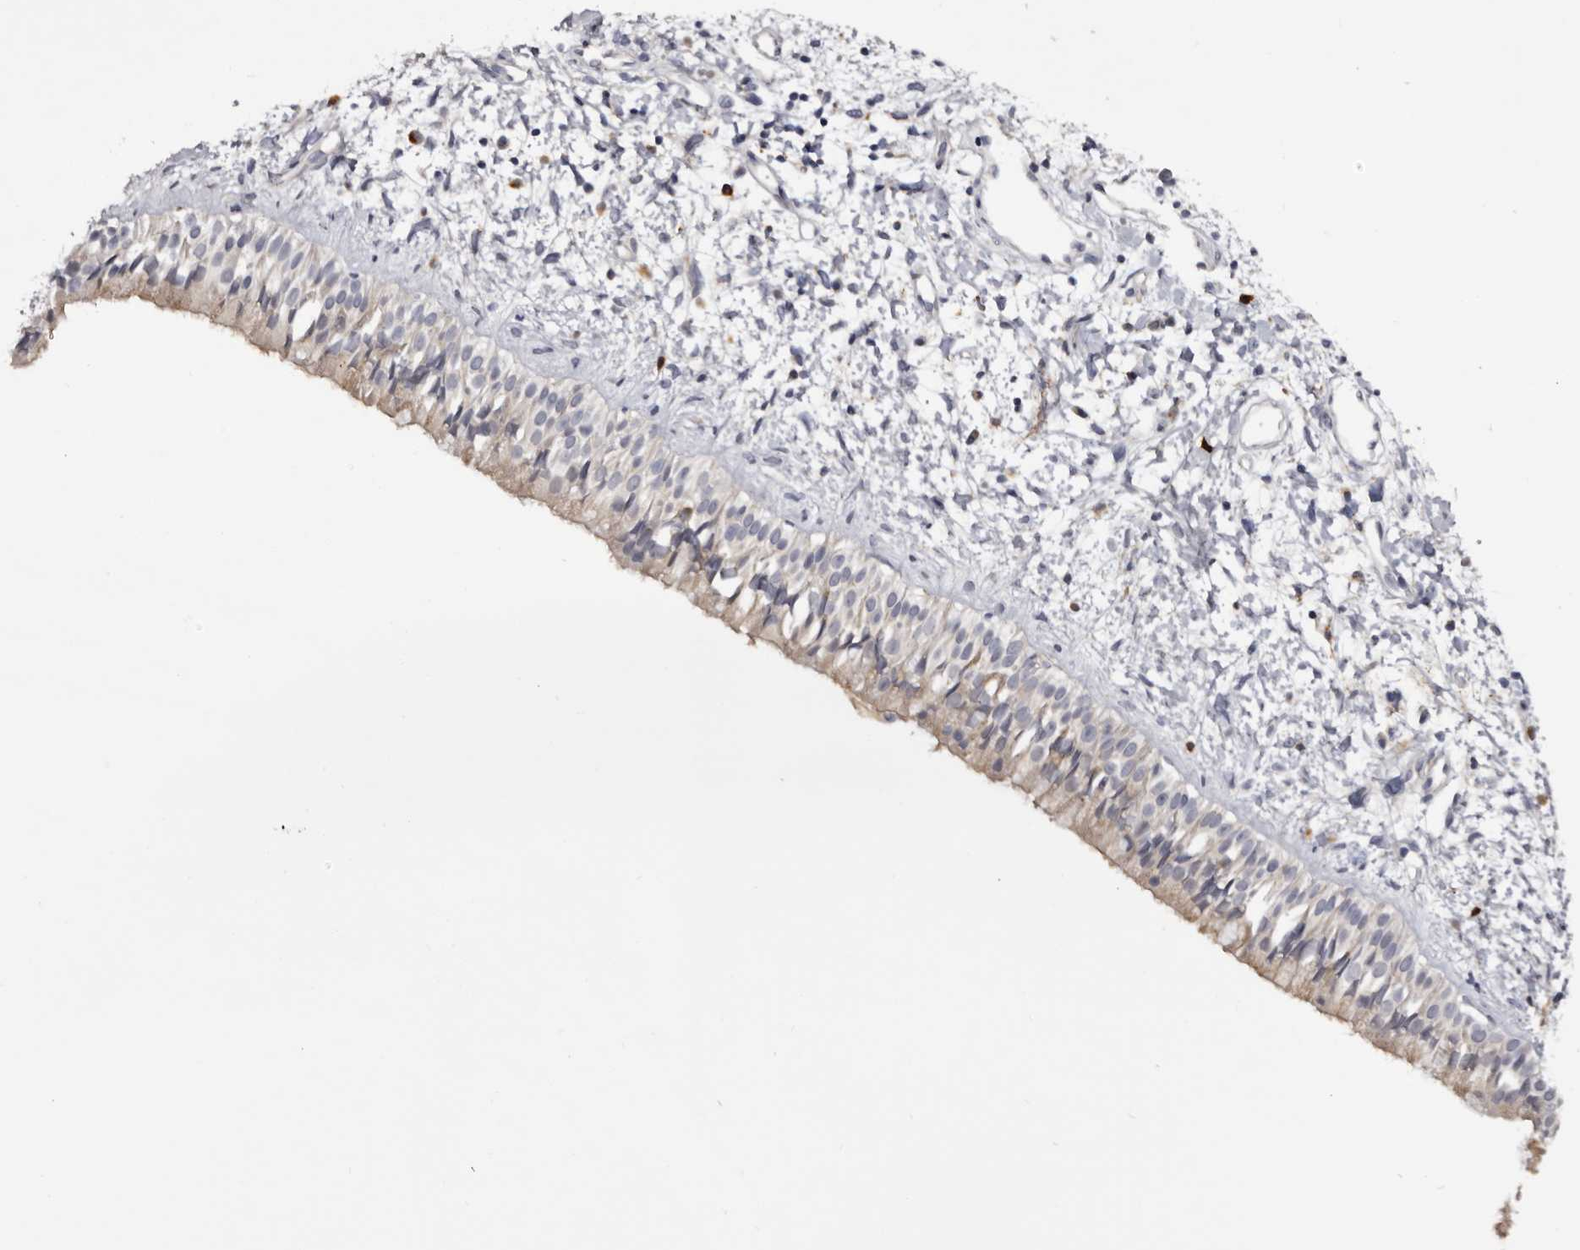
{"staining": {"intensity": "weak", "quantity": "25%-75%", "location": "cytoplasmic/membranous"}, "tissue": "nasopharynx", "cell_type": "Respiratory epithelial cells", "image_type": "normal", "snomed": [{"axis": "morphology", "description": "Normal tissue, NOS"}, {"axis": "topography", "description": "Nasopharynx"}], "caption": "Immunohistochemical staining of normal nasopharynx exhibits low levels of weak cytoplasmic/membranous positivity in about 25%-75% of respiratory epithelial cells.", "gene": "DAP", "patient": {"sex": "male", "age": 22}}